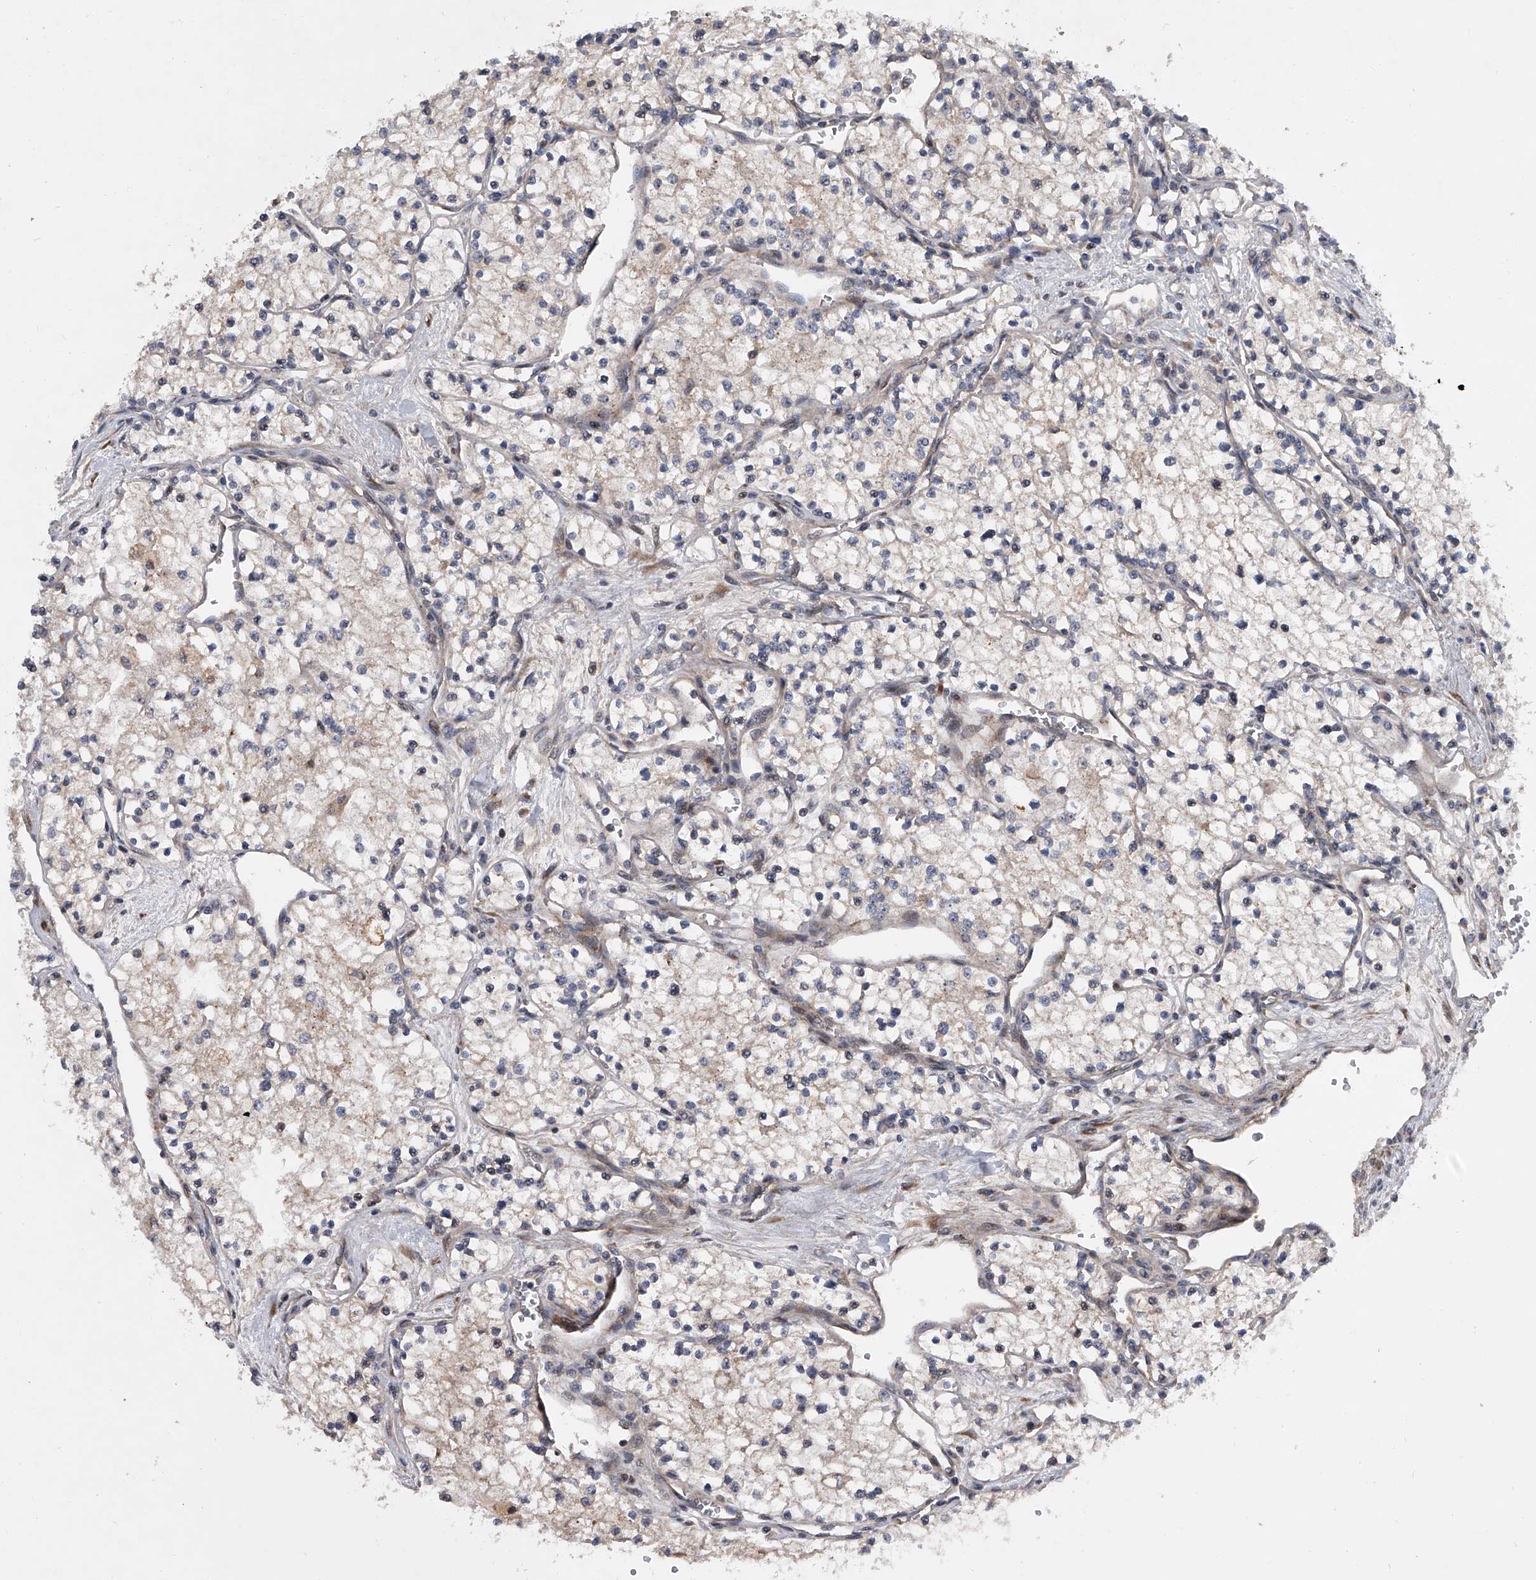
{"staining": {"intensity": "negative", "quantity": "none", "location": "none"}, "tissue": "renal cancer", "cell_type": "Tumor cells", "image_type": "cancer", "snomed": [{"axis": "morphology", "description": "Normal tissue, NOS"}, {"axis": "morphology", "description": "Adenocarcinoma, NOS"}, {"axis": "topography", "description": "Kidney"}], "caption": "This is a histopathology image of immunohistochemistry (IHC) staining of renal cancer (adenocarcinoma), which shows no expression in tumor cells.", "gene": "DLGAP2", "patient": {"sex": "male", "age": 68}}